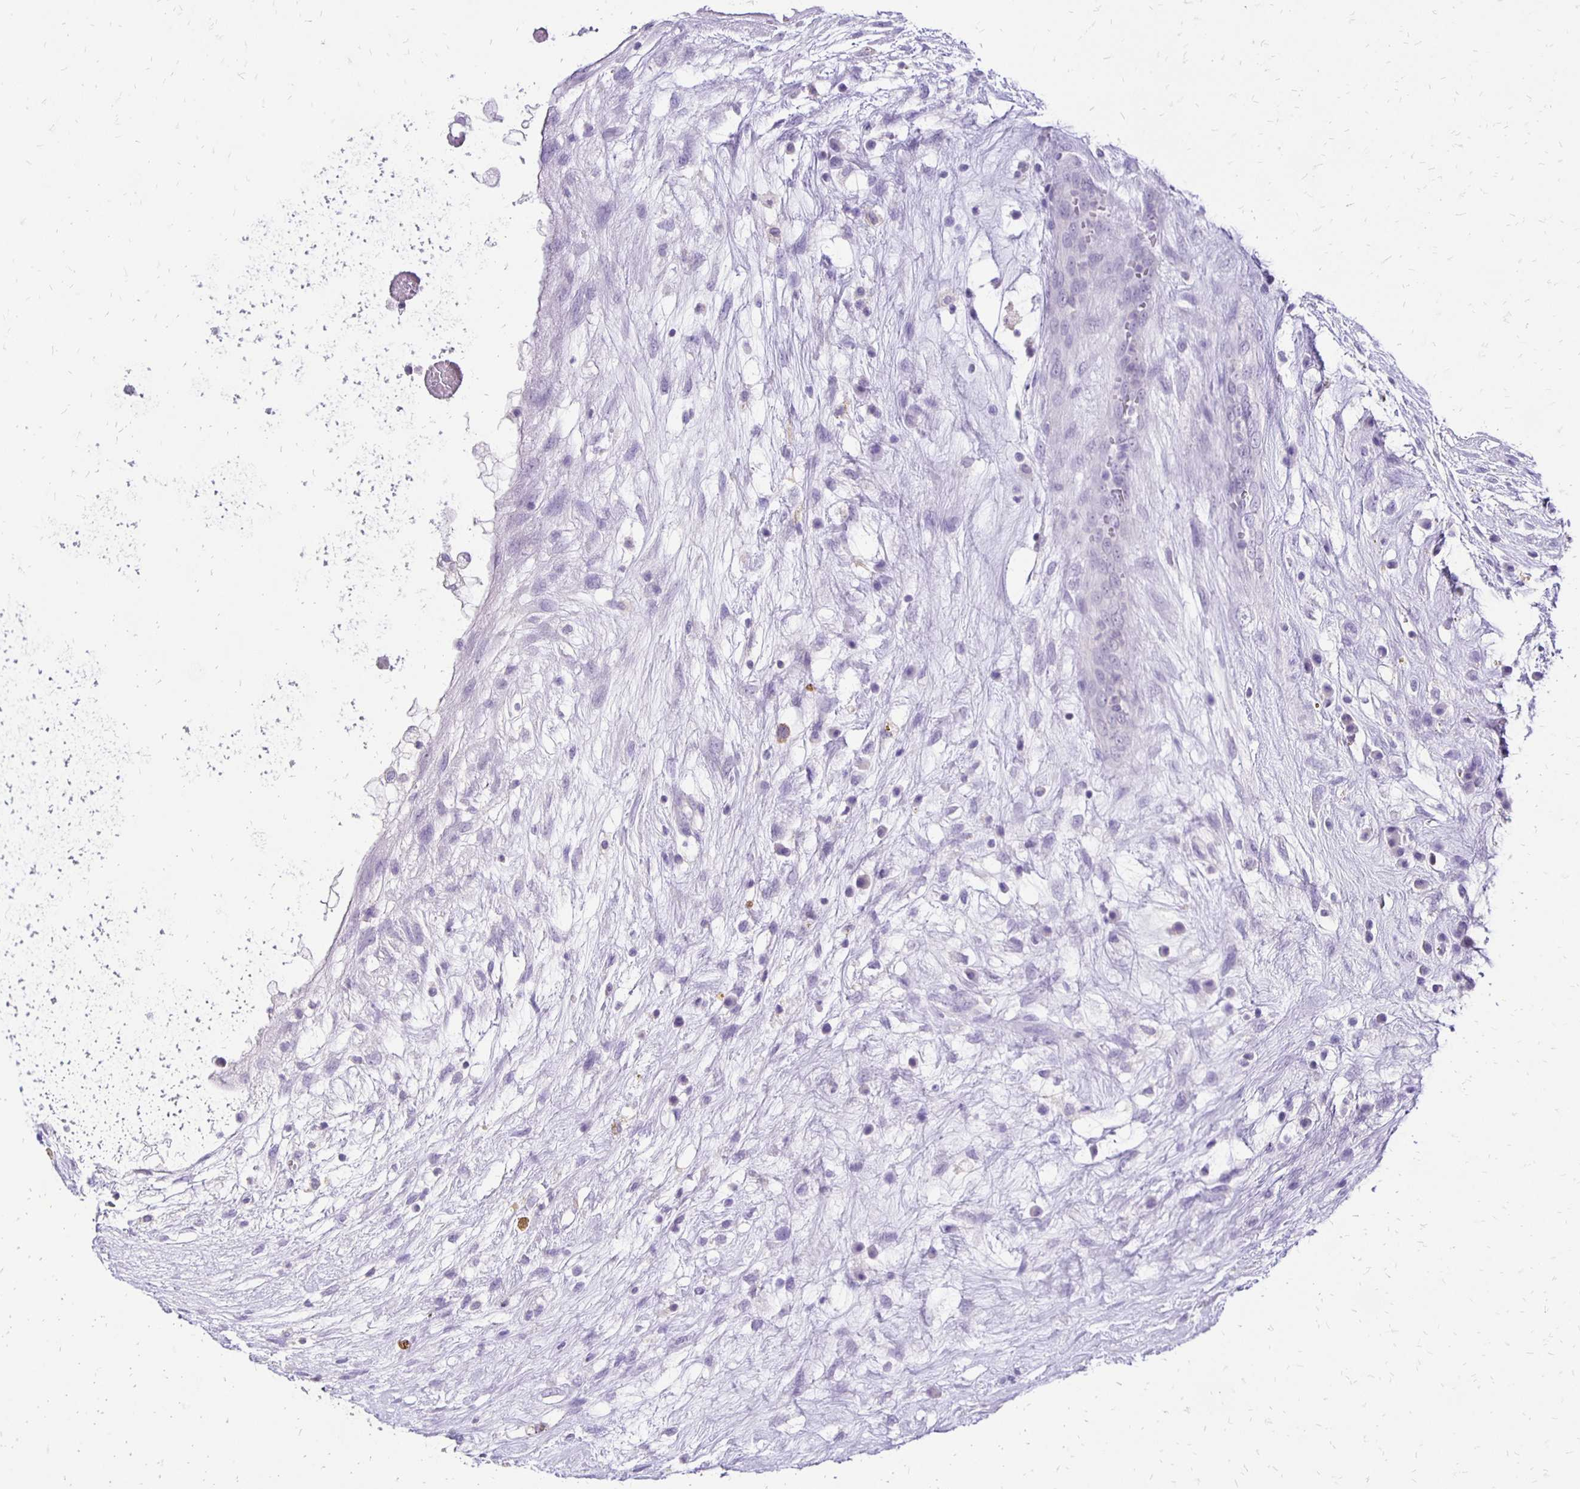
{"staining": {"intensity": "negative", "quantity": "none", "location": "none"}, "tissue": "testis cancer", "cell_type": "Tumor cells", "image_type": "cancer", "snomed": [{"axis": "morphology", "description": "Normal tissue, NOS"}, {"axis": "morphology", "description": "Carcinoma, Embryonal, NOS"}, {"axis": "topography", "description": "Testis"}], "caption": "Immunohistochemistry (IHC) image of testis embryonal carcinoma stained for a protein (brown), which shows no expression in tumor cells.", "gene": "ANKRD45", "patient": {"sex": "male", "age": 32}}